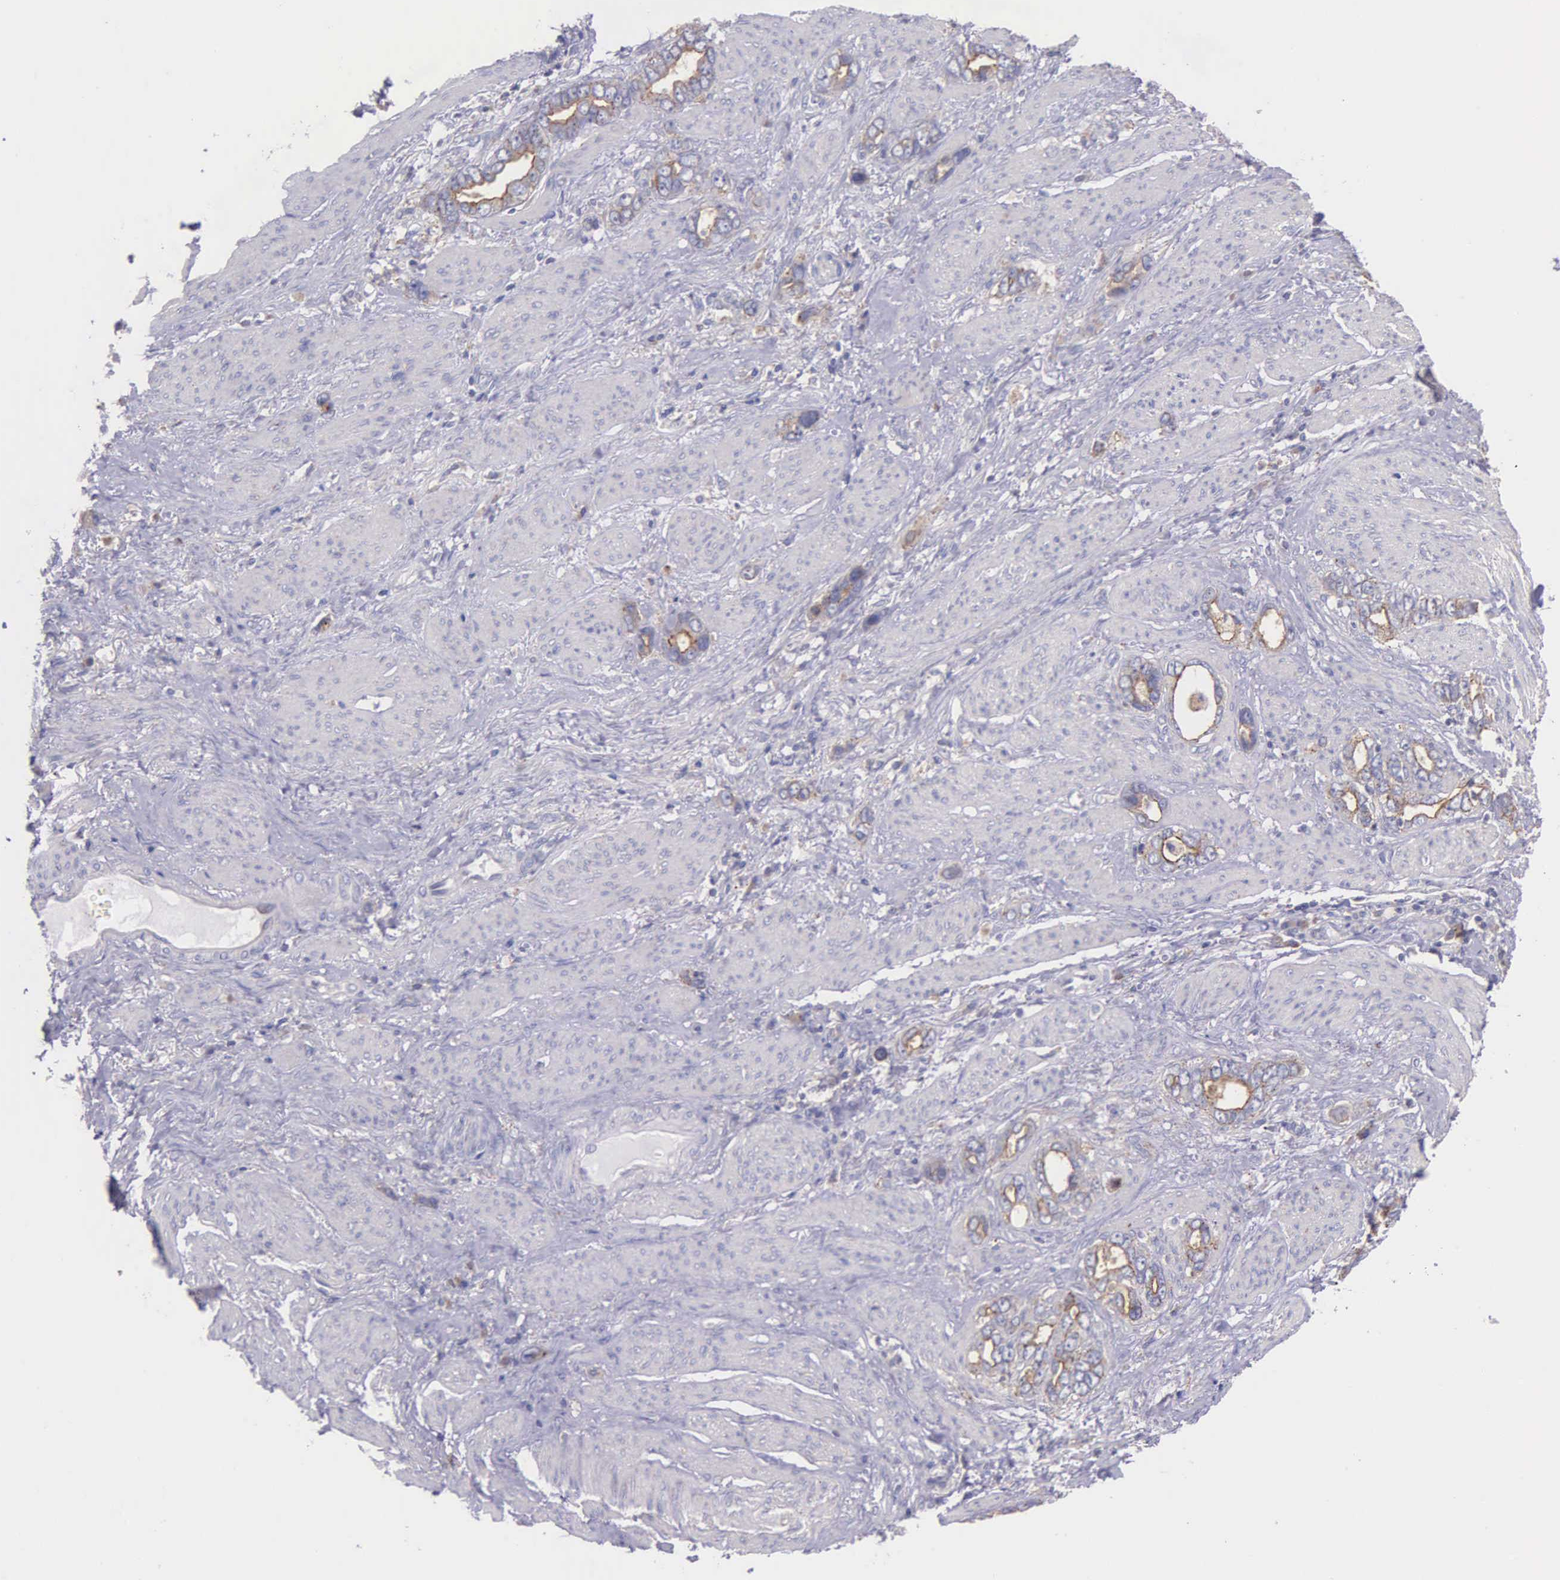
{"staining": {"intensity": "weak", "quantity": ">75%", "location": "cytoplasmic/membranous"}, "tissue": "stomach cancer", "cell_type": "Tumor cells", "image_type": "cancer", "snomed": [{"axis": "morphology", "description": "Adenocarcinoma, NOS"}, {"axis": "topography", "description": "Stomach"}], "caption": "Immunohistochemical staining of stomach cancer demonstrates low levels of weak cytoplasmic/membranous protein staining in approximately >75% of tumor cells.", "gene": "MIA2", "patient": {"sex": "male", "age": 78}}